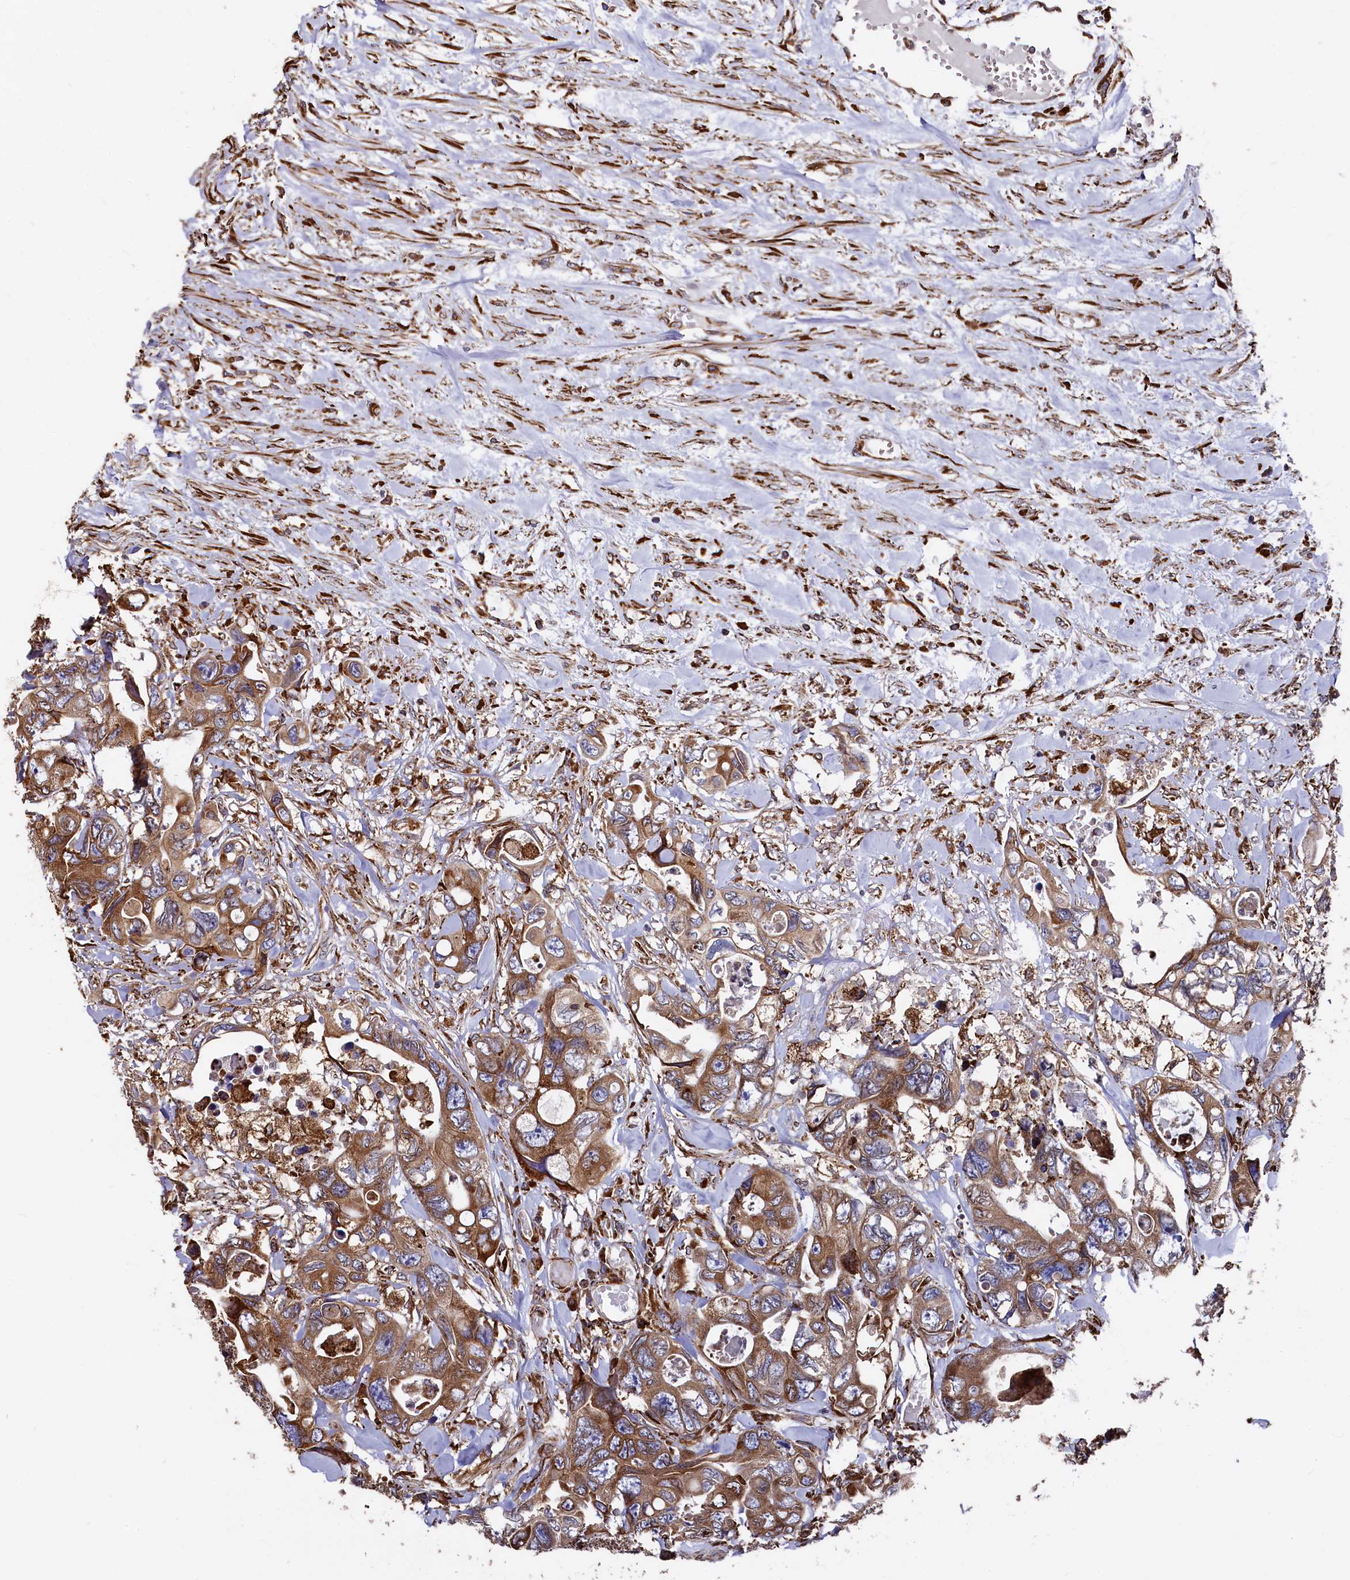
{"staining": {"intensity": "moderate", "quantity": ">75%", "location": "cytoplasmic/membranous"}, "tissue": "colorectal cancer", "cell_type": "Tumor cells", "image_type": "cancer", "snomed": [{"axis": "morphology", "description": "Adenocarcinoma, NOS"}, {"axis": "topography", "description": "Rectum"}], "caption": "IHC staining of colorectal cancer, which displays medium levels of moderate cytoplasmic/membranous staining in approximately >75% of tumor cells indicating moderate cytoplasmic/membranous protein positivity. The staining was performed using DAB (brown) for protein detection and nuclei were counterstained in hematoxylin (blue).", "gene": "NEURL1B", "patient": {"sex": "male", "age": 57}}